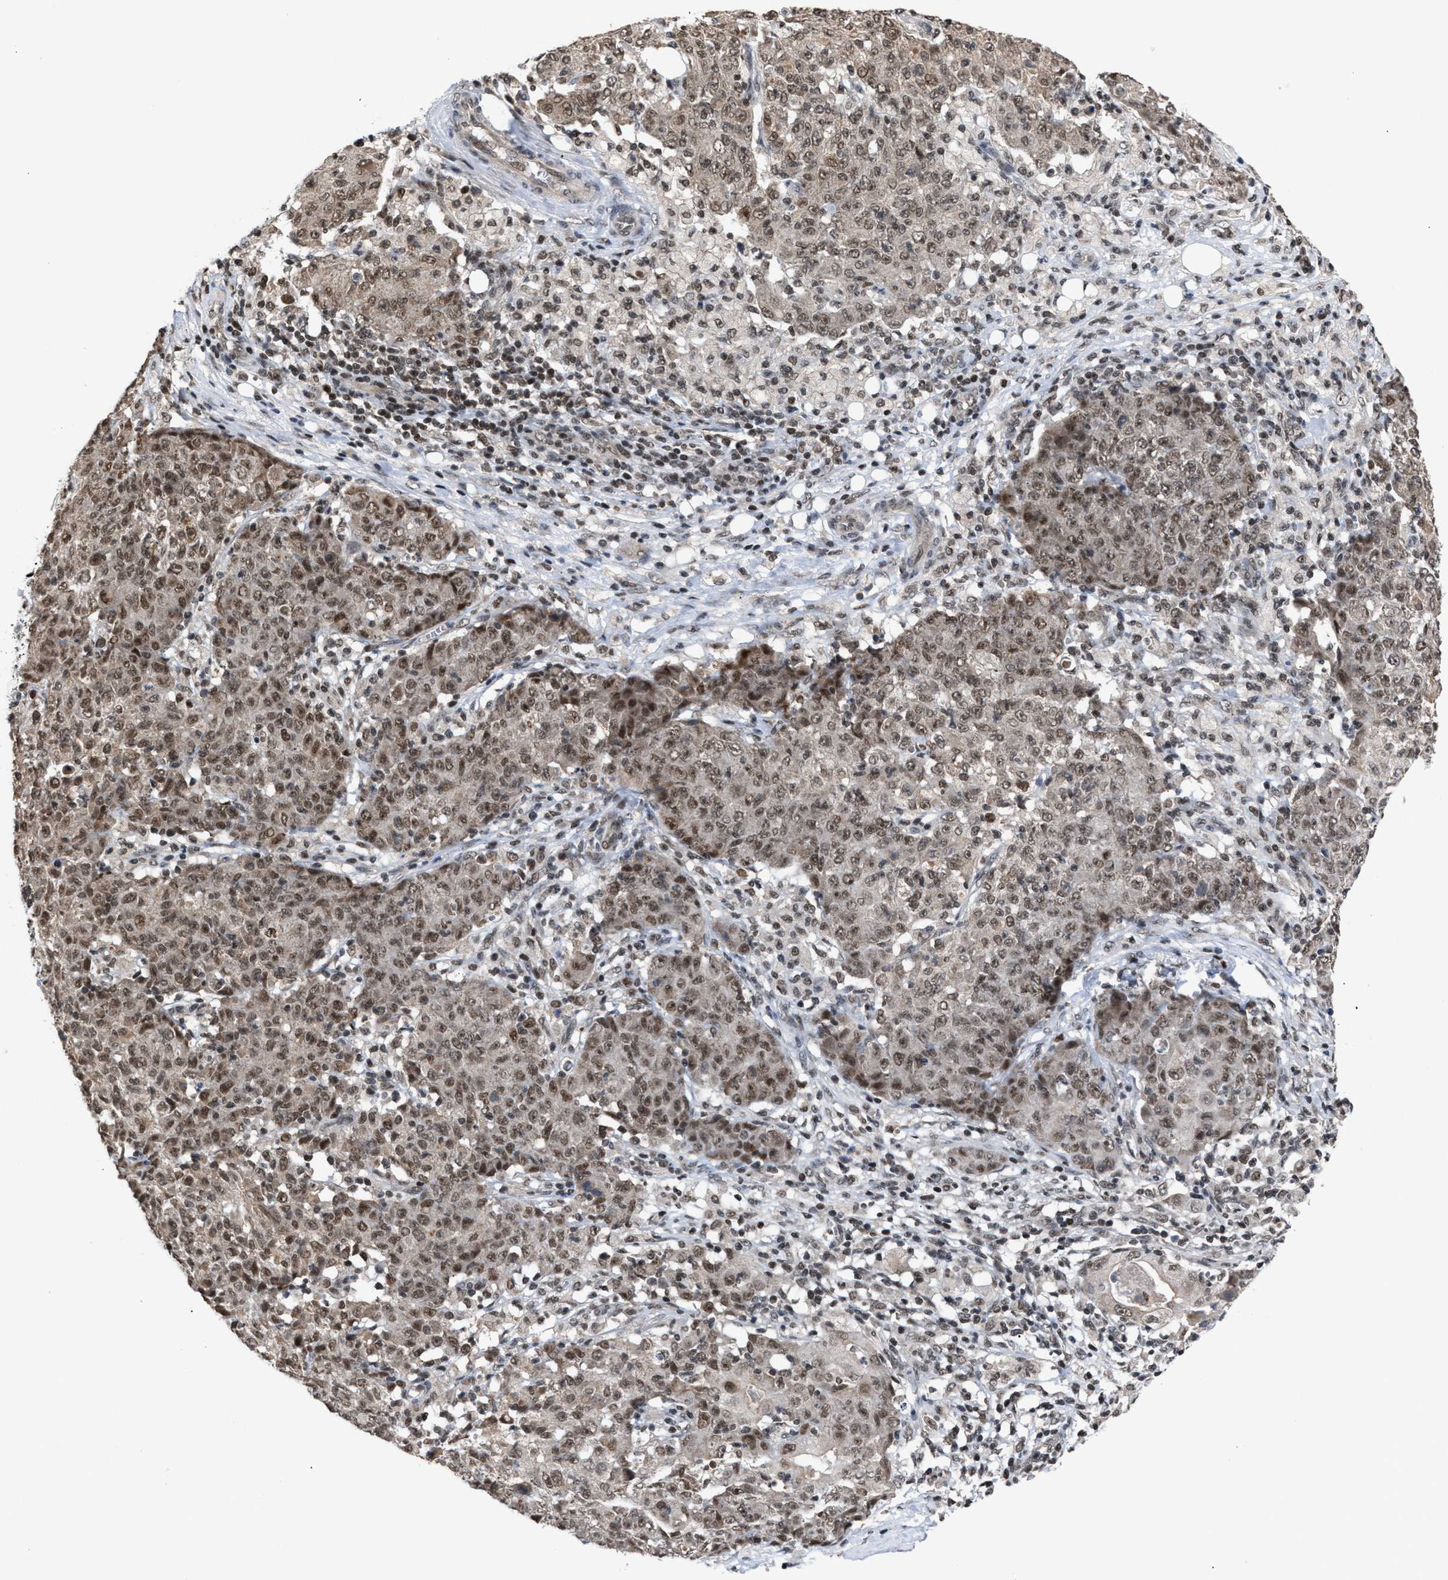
{"staining": {"intensity": "weak", "quantity": ">75%", "location": "cytoplasmic/membranous,nuclear"}, "tissue": "ovarian cancer", "cell_type": "Tumor cells", "image_type": "cancer", "snomed": [{"axis": "morphology", "description": "Carcinoma, endometroid"}, {"axis": "topography", "description": "Ovary"}], "caption": "DAB (3,3'-diaminobenzidine) immunohistochemical staining of human ovarian cancer (endometroid carcinoma) exhibits weak cytoplasmic/membranous and nuclear protein staining in about >75% of tumor cells. The staining was performed using DAB (3,3'-diaminobenzidine) to visualize the protein expression in brown, while the nuclei were stained in blue with hematoxylin (Magnification: 20x).", "gene": "C9orf78", "patient": {"sex": "female", "age": 42}}